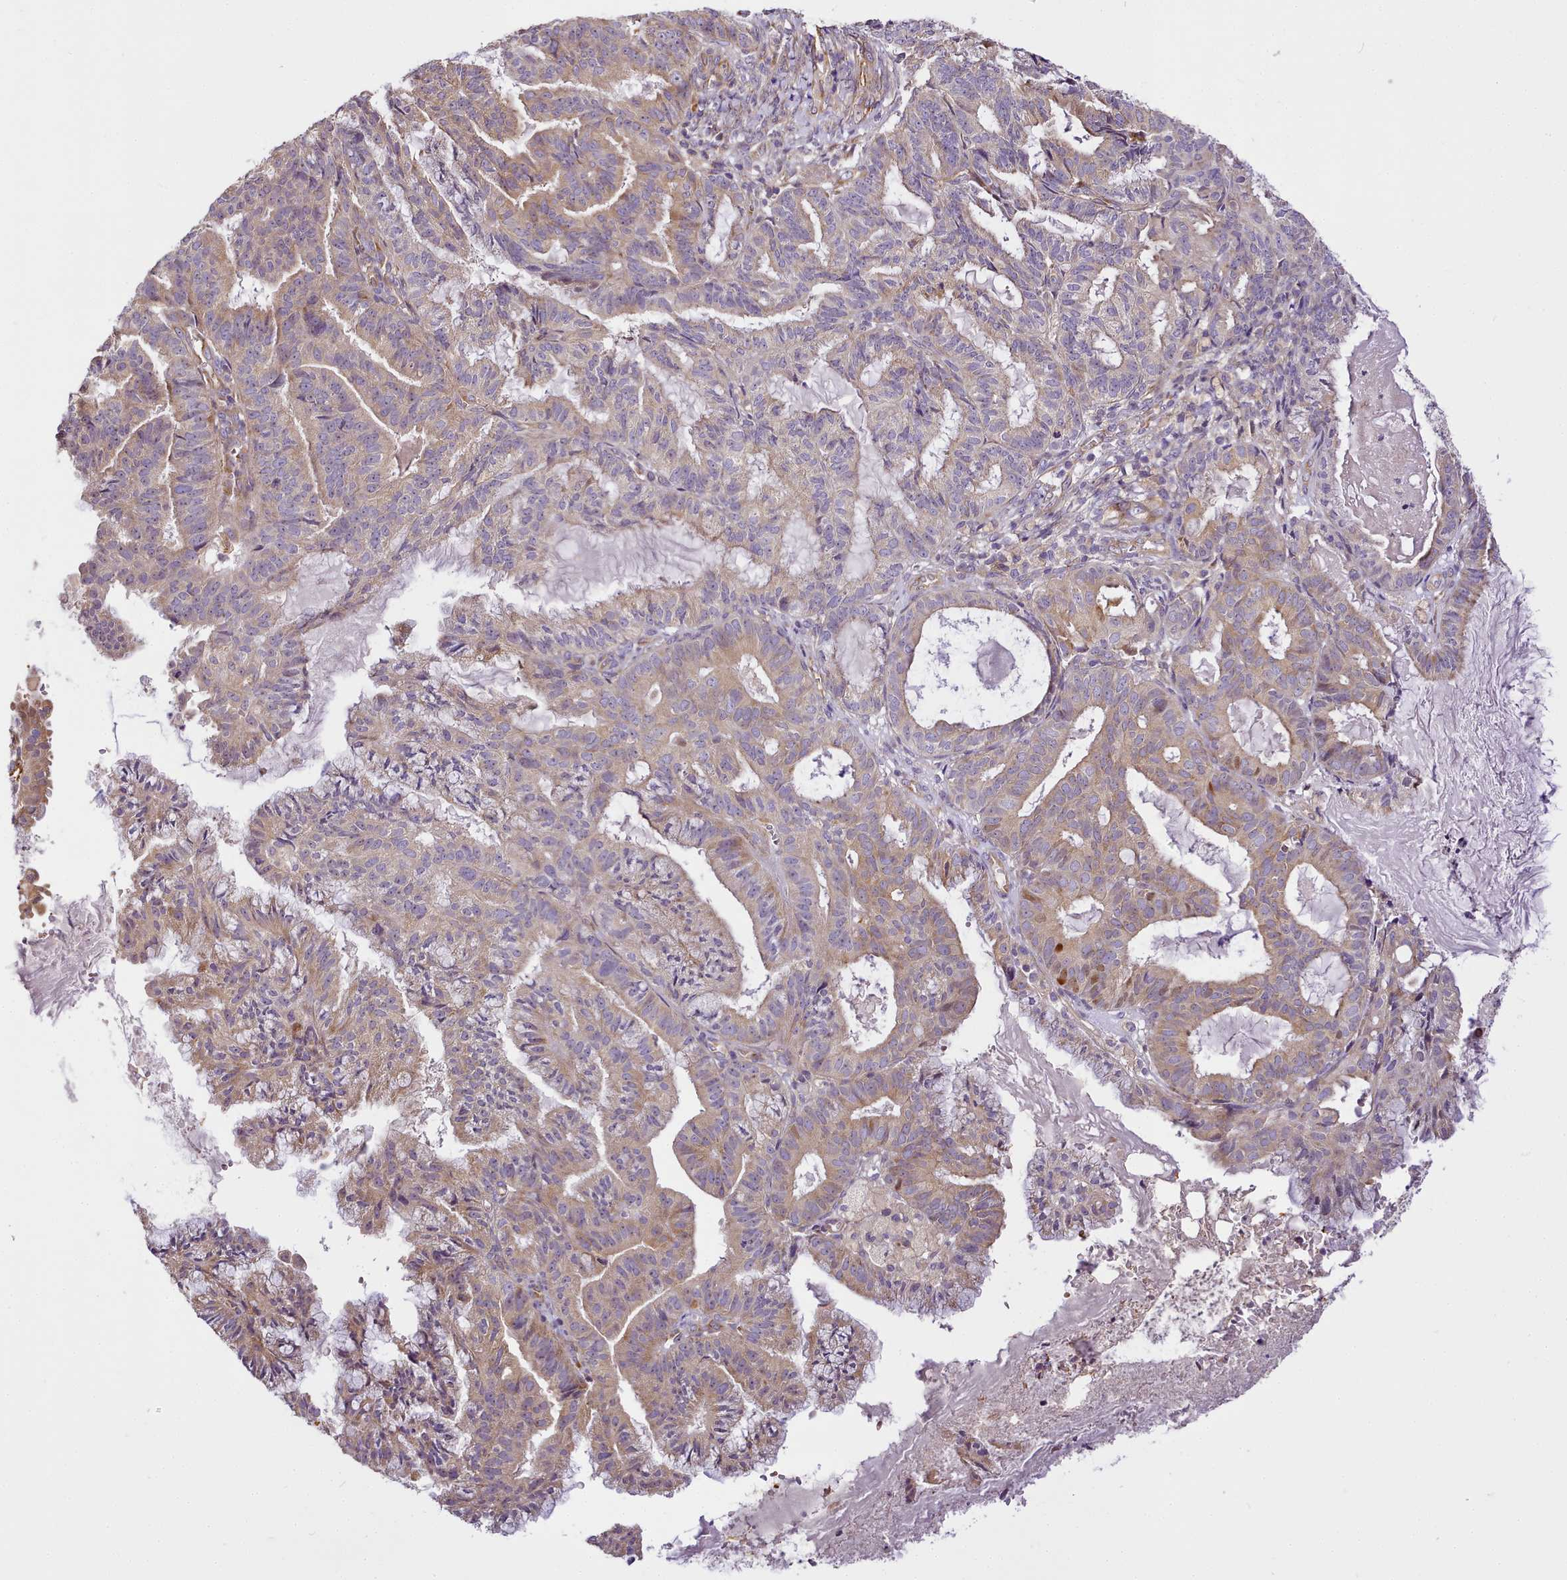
{"staining": {"intensity": "weak", "quantity": "25%-75%", "location": "cytoplasmic/membranous"}, "tissue": "endometrial cancer", "cell_type": "Tumor cells", "image_type": "cancer", "snomed": [{"axis": "morphology", "description": "Adenocarcinoma, NOS"}, {"axis": "topography", "description": "Endometrium"}], "caption": "IHC of endometrial cancer demonstrates low levels of weak cytoplasmic/membranous expression in approximately 25%-75% of tumor cells.", "gene": "NBPF1", "patient": {"sex": "female", "age": 86}}